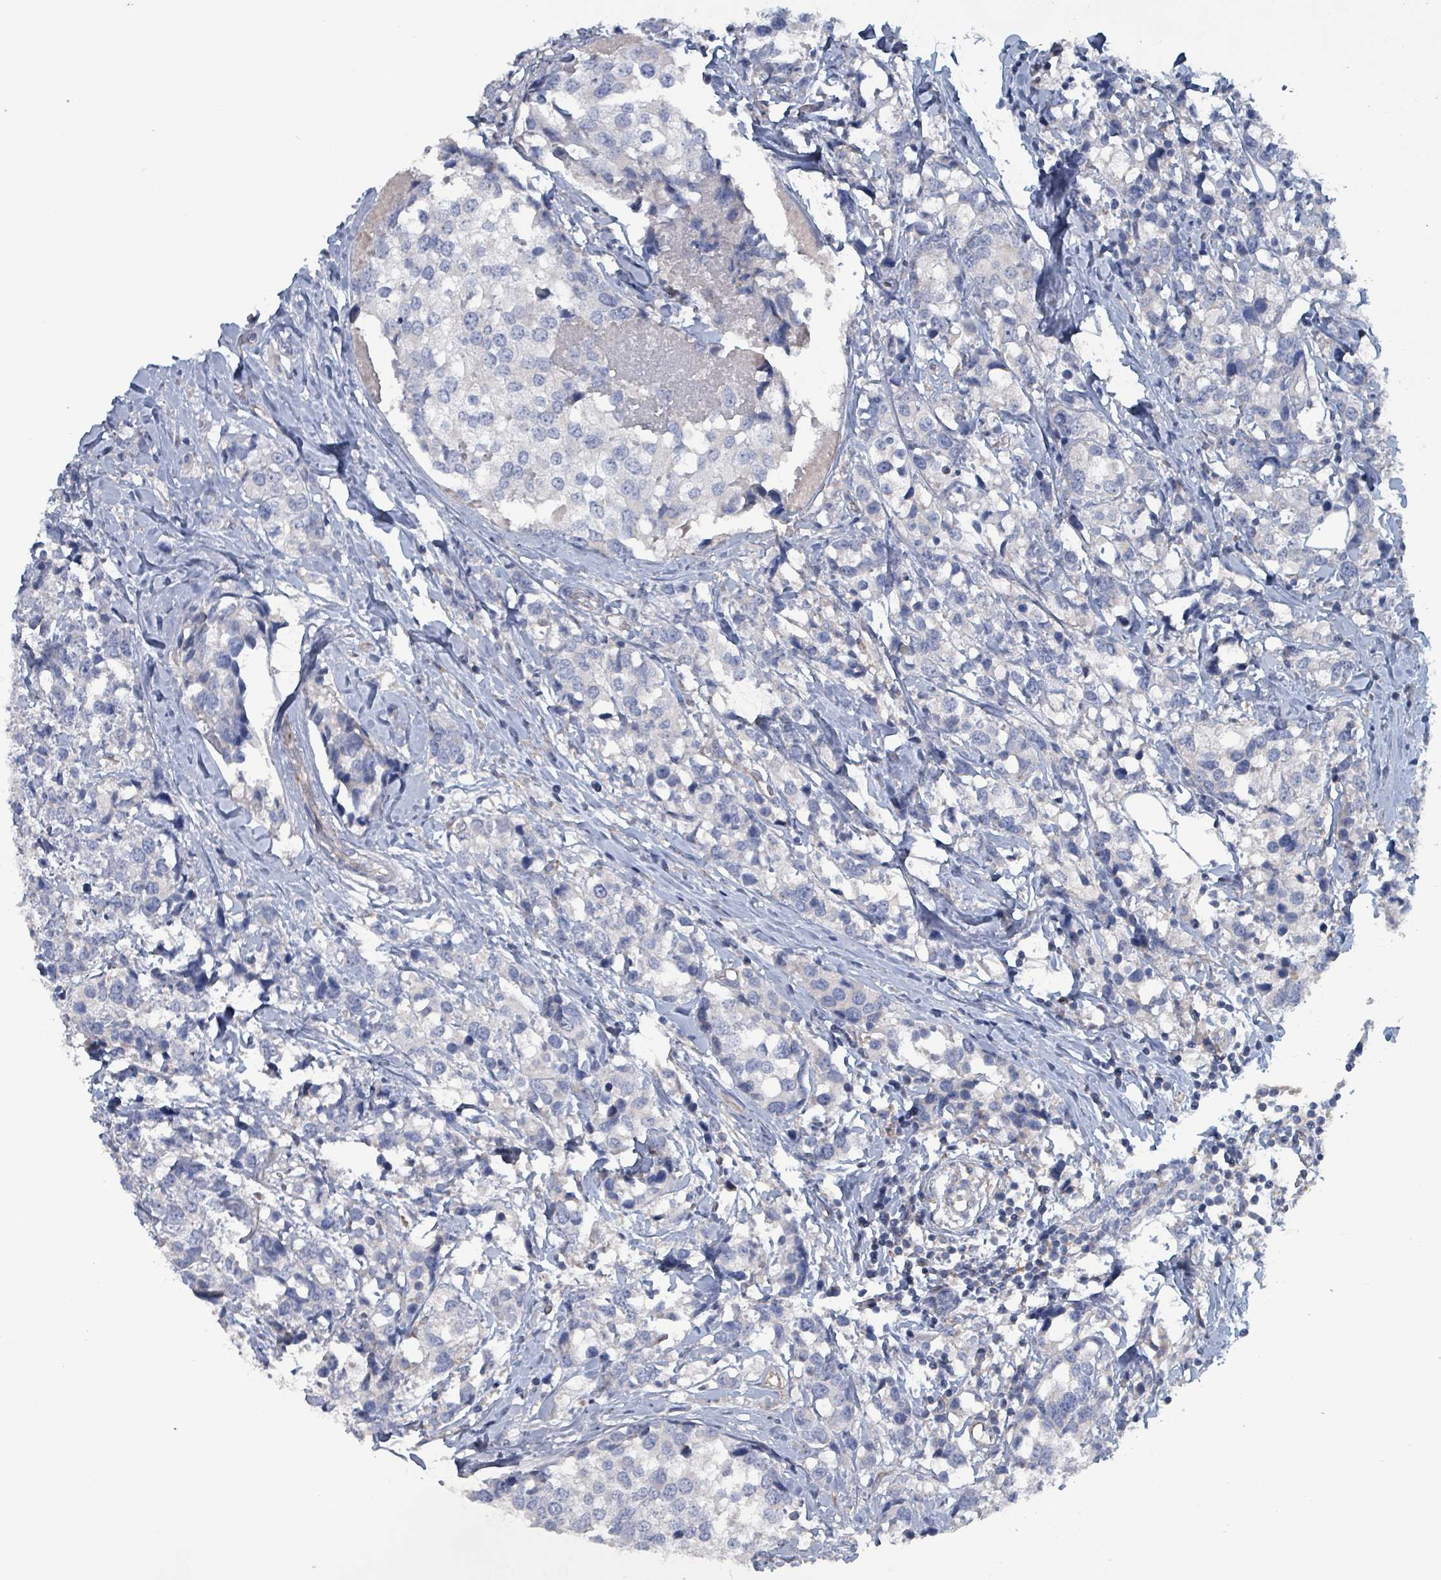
{"staining": {"intensity": "negative", "quantity": "none", "location": "none"}, "tissue": "breast cancer", "cell_type": "Tumor cells", "image_type": "cancer", "snomed": [{"axis": "morphology", "description": "Lobular carcinoma"}, {"axis": "topography", "description": "Breast"}], "caption": "Histopathology image shows no protein positivity in tumor cells of breast cancer tissue.", "gene": "TAAR5", "patient": {"sex": "female", "age": 59}}